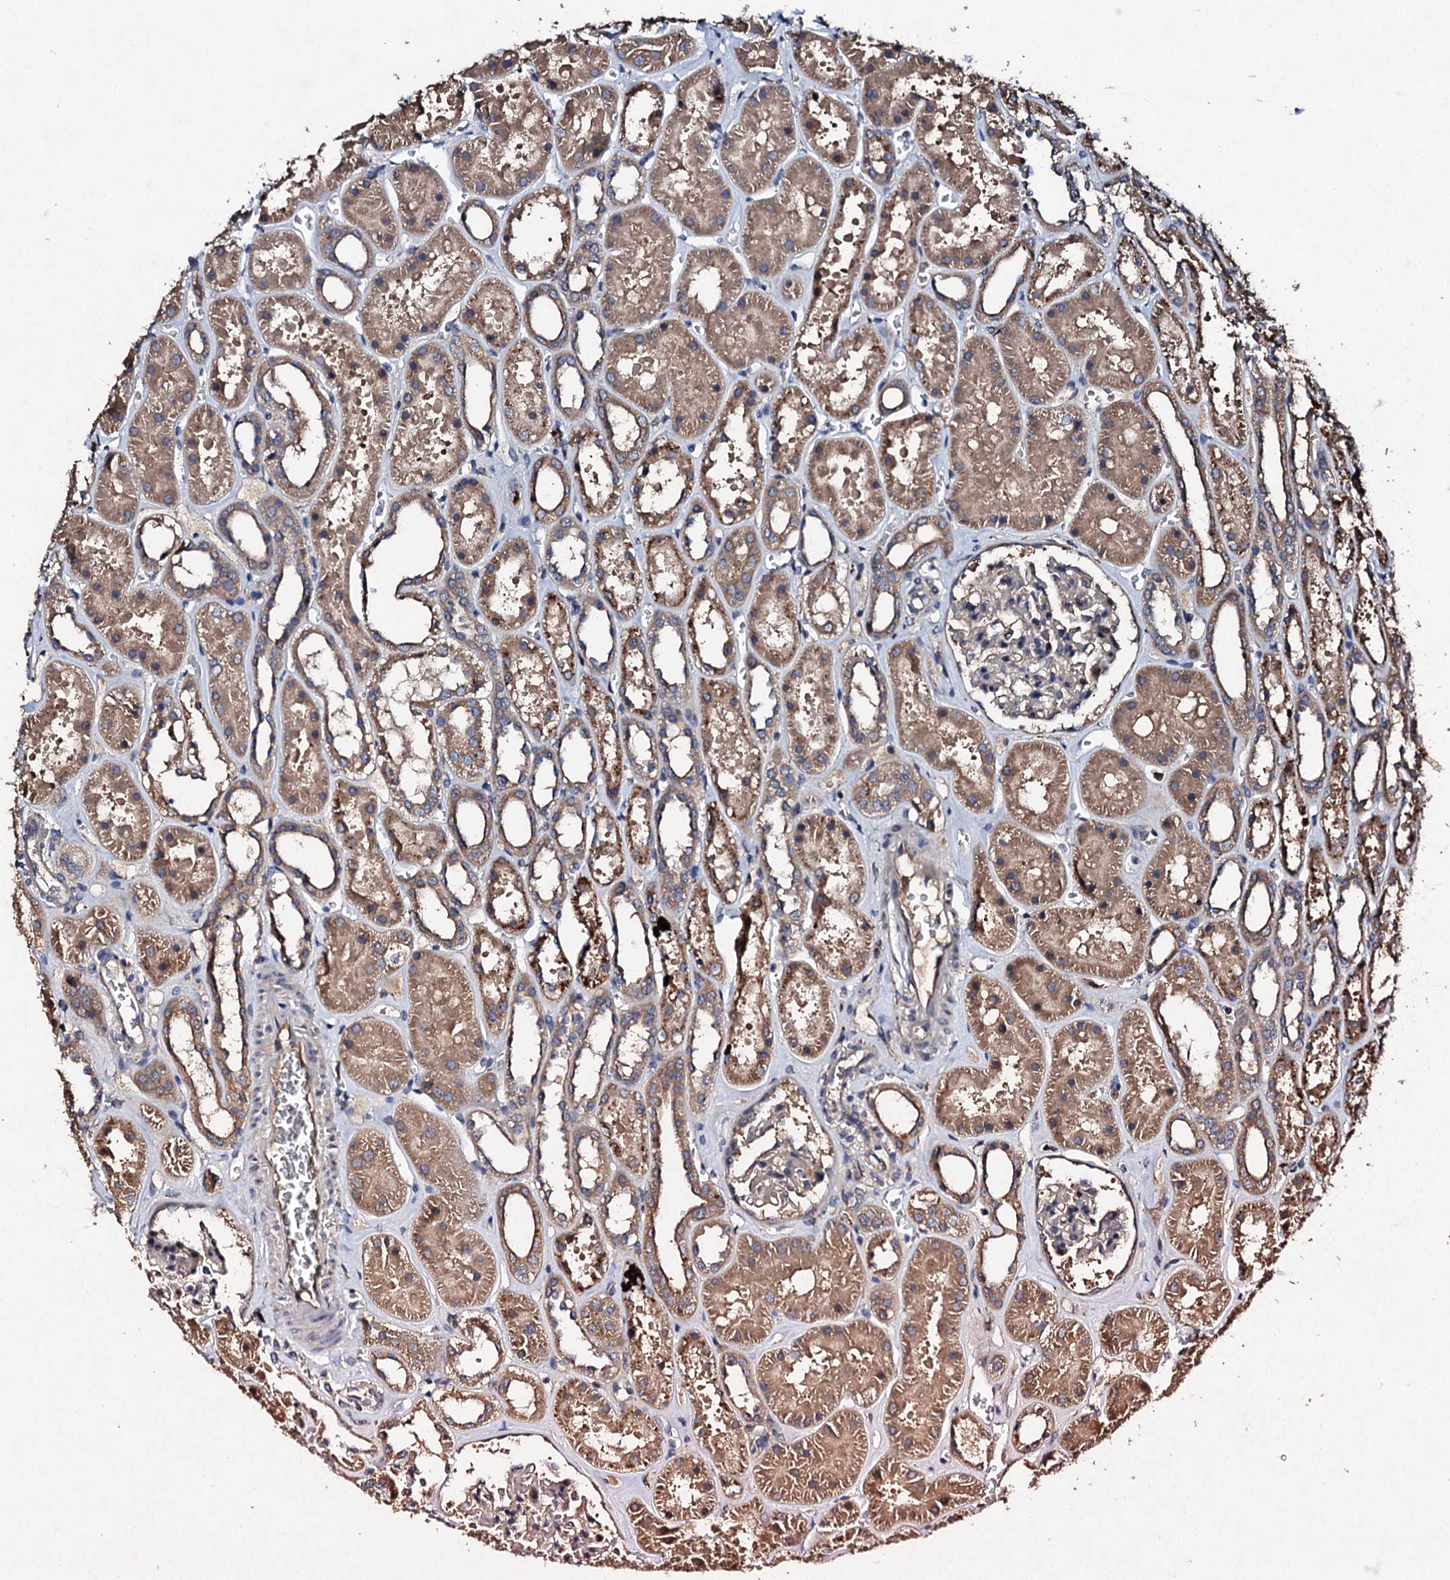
{"staining": {"intensity": "moderate", "quantity": "<25%", "location": "cytoplasmic/membranous"}, "tissue": "kidney", "cell_type": "Cells in glomeruli", "image_type": "normal", "snomed": [{"axis": "morphology", "description": "Normal tissue, NOS"}, {"axis": "topography", "description": "Kidney"}], "caption": "The photomicrograph exhibits immunohistochemical staining of unremarkable kidney. There is moderate cytoplasmic/membranous positivity is identified in about <25% of cells in glomeruli.", "gene": "KERA", "patient": {"sex": "female", "age": 41}}